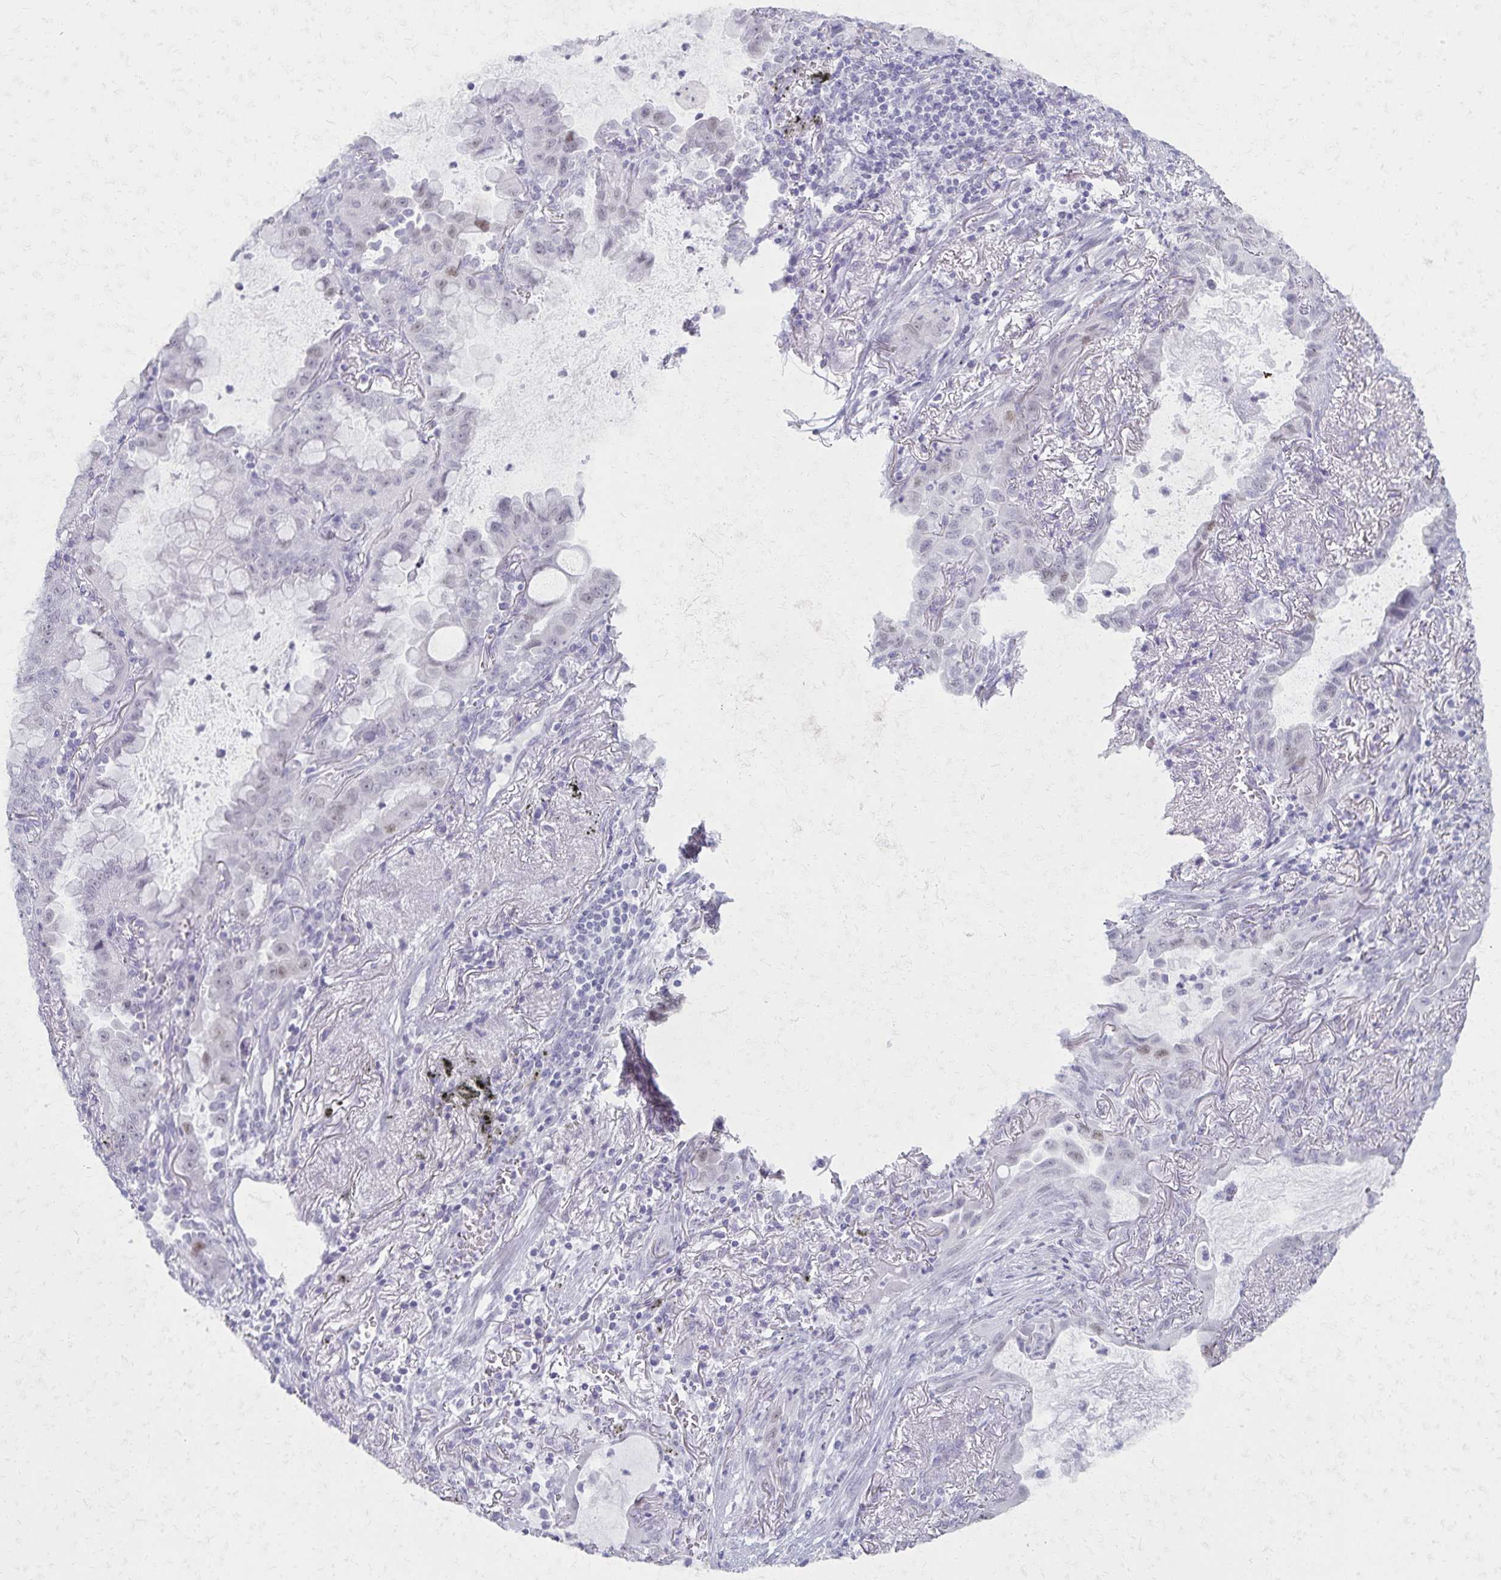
{"staining": {"intensity": "weak", "quantity": "<25%", "location": "nuclear"}, "tissue": "lung cancer", "cell_type": "Tumor cells", "image_type": "cancer", "snomed": [{"axis": "morphology", "description": "Adenocarcinoma, NOS"}, {"axis": "topography", "description": "Lung"}], "caption": "IHC image of lung cancer stained for a protein (brown), which exhibits no positivity in tumor cells. (Stains: DAB (3,3'-diaminobenzidine) immunohistochemistry with hematoxylin counter stain, Microscopy: brightfield microscopy at high magnification).", "gene": "MORC4", "patient": {"sex": "male", "age": 65}}